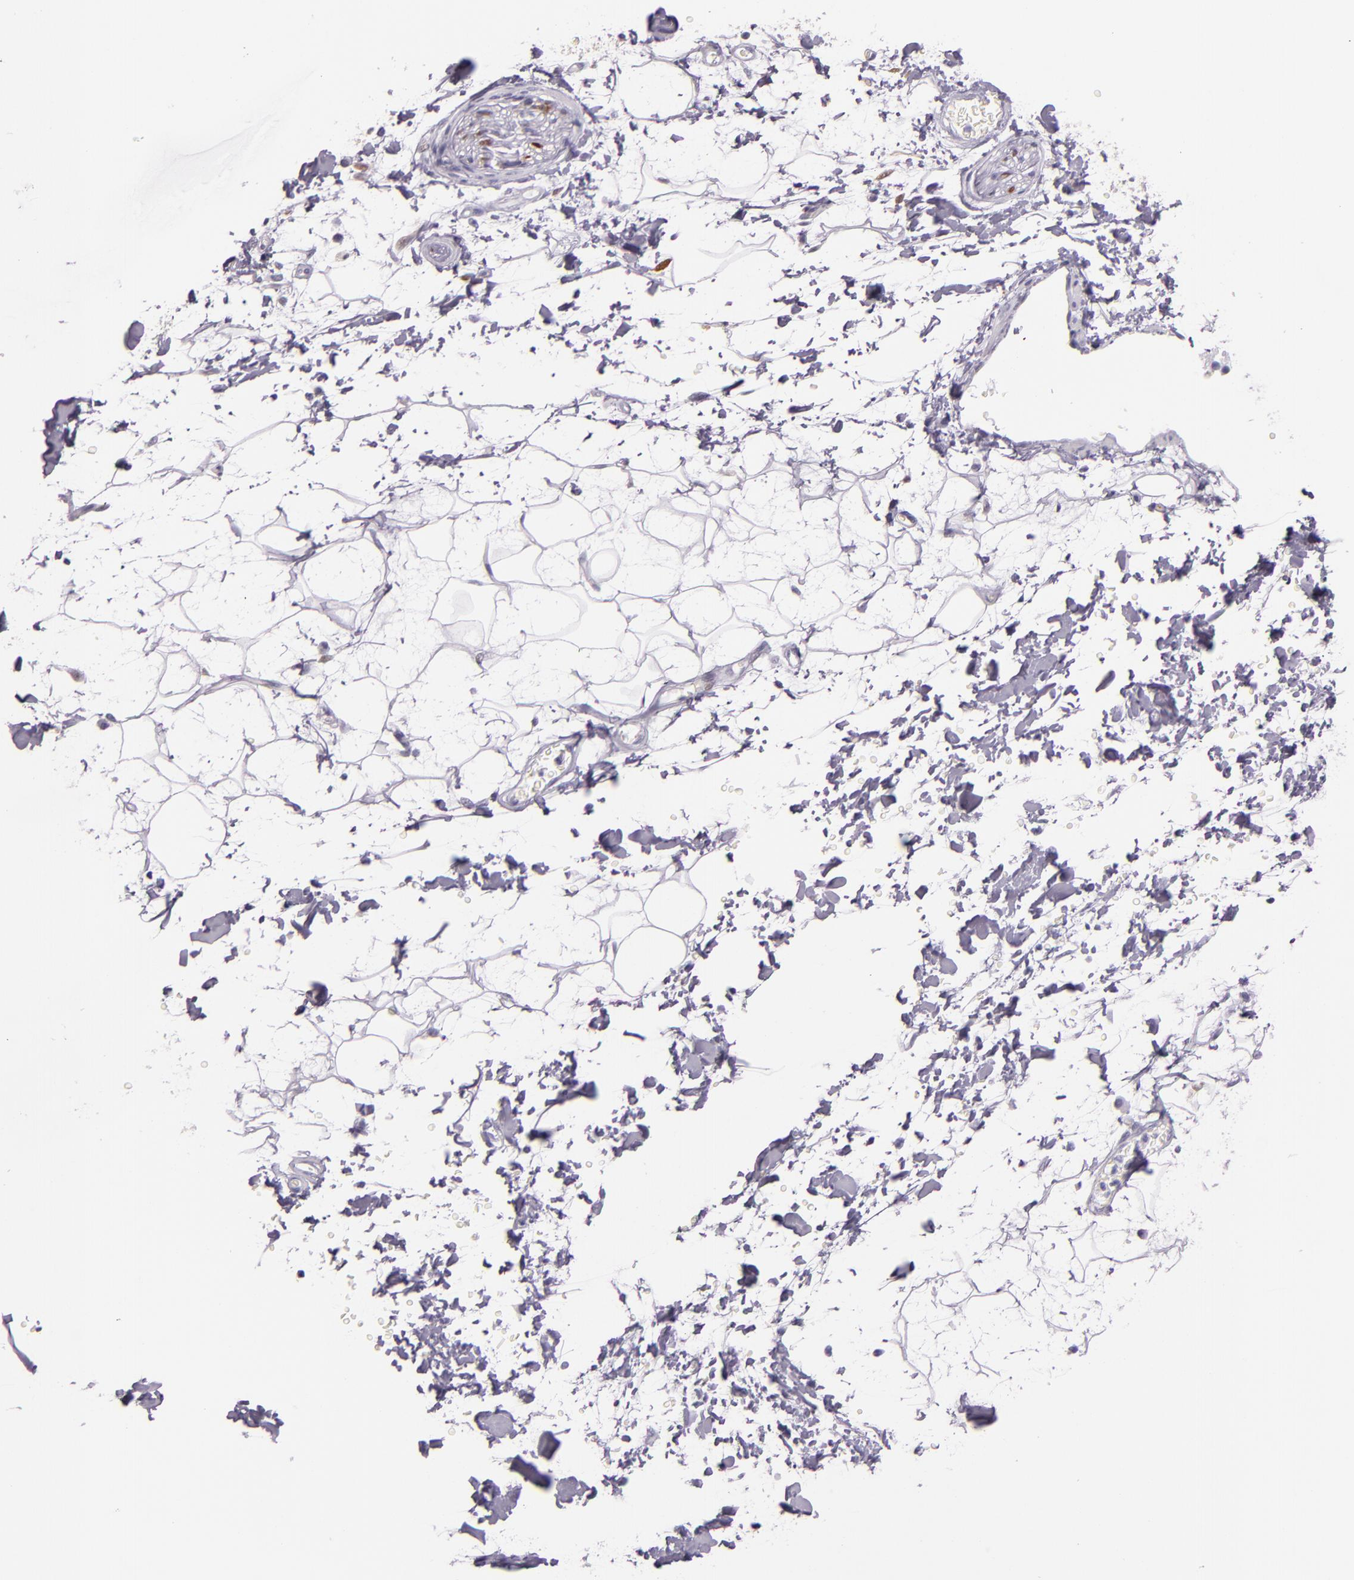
{"staining": {"intensity": "negative", "quantity": "none", "location": "none"}, "tissue": "adipose tissue", "cell_type": "Adipocytes", "image_type": "normal", "snomed": [{"axis": "morphology", "description": "Normal tissue, NOS"}, {"axis": "topography", "description": "Soft tissue"}], "caption": "Human adipose tissue stained for a protein using IHC shows no positivity in adipocytes.", "gene": "MT1A", "patient": {"sex": "male", "age": 72}}